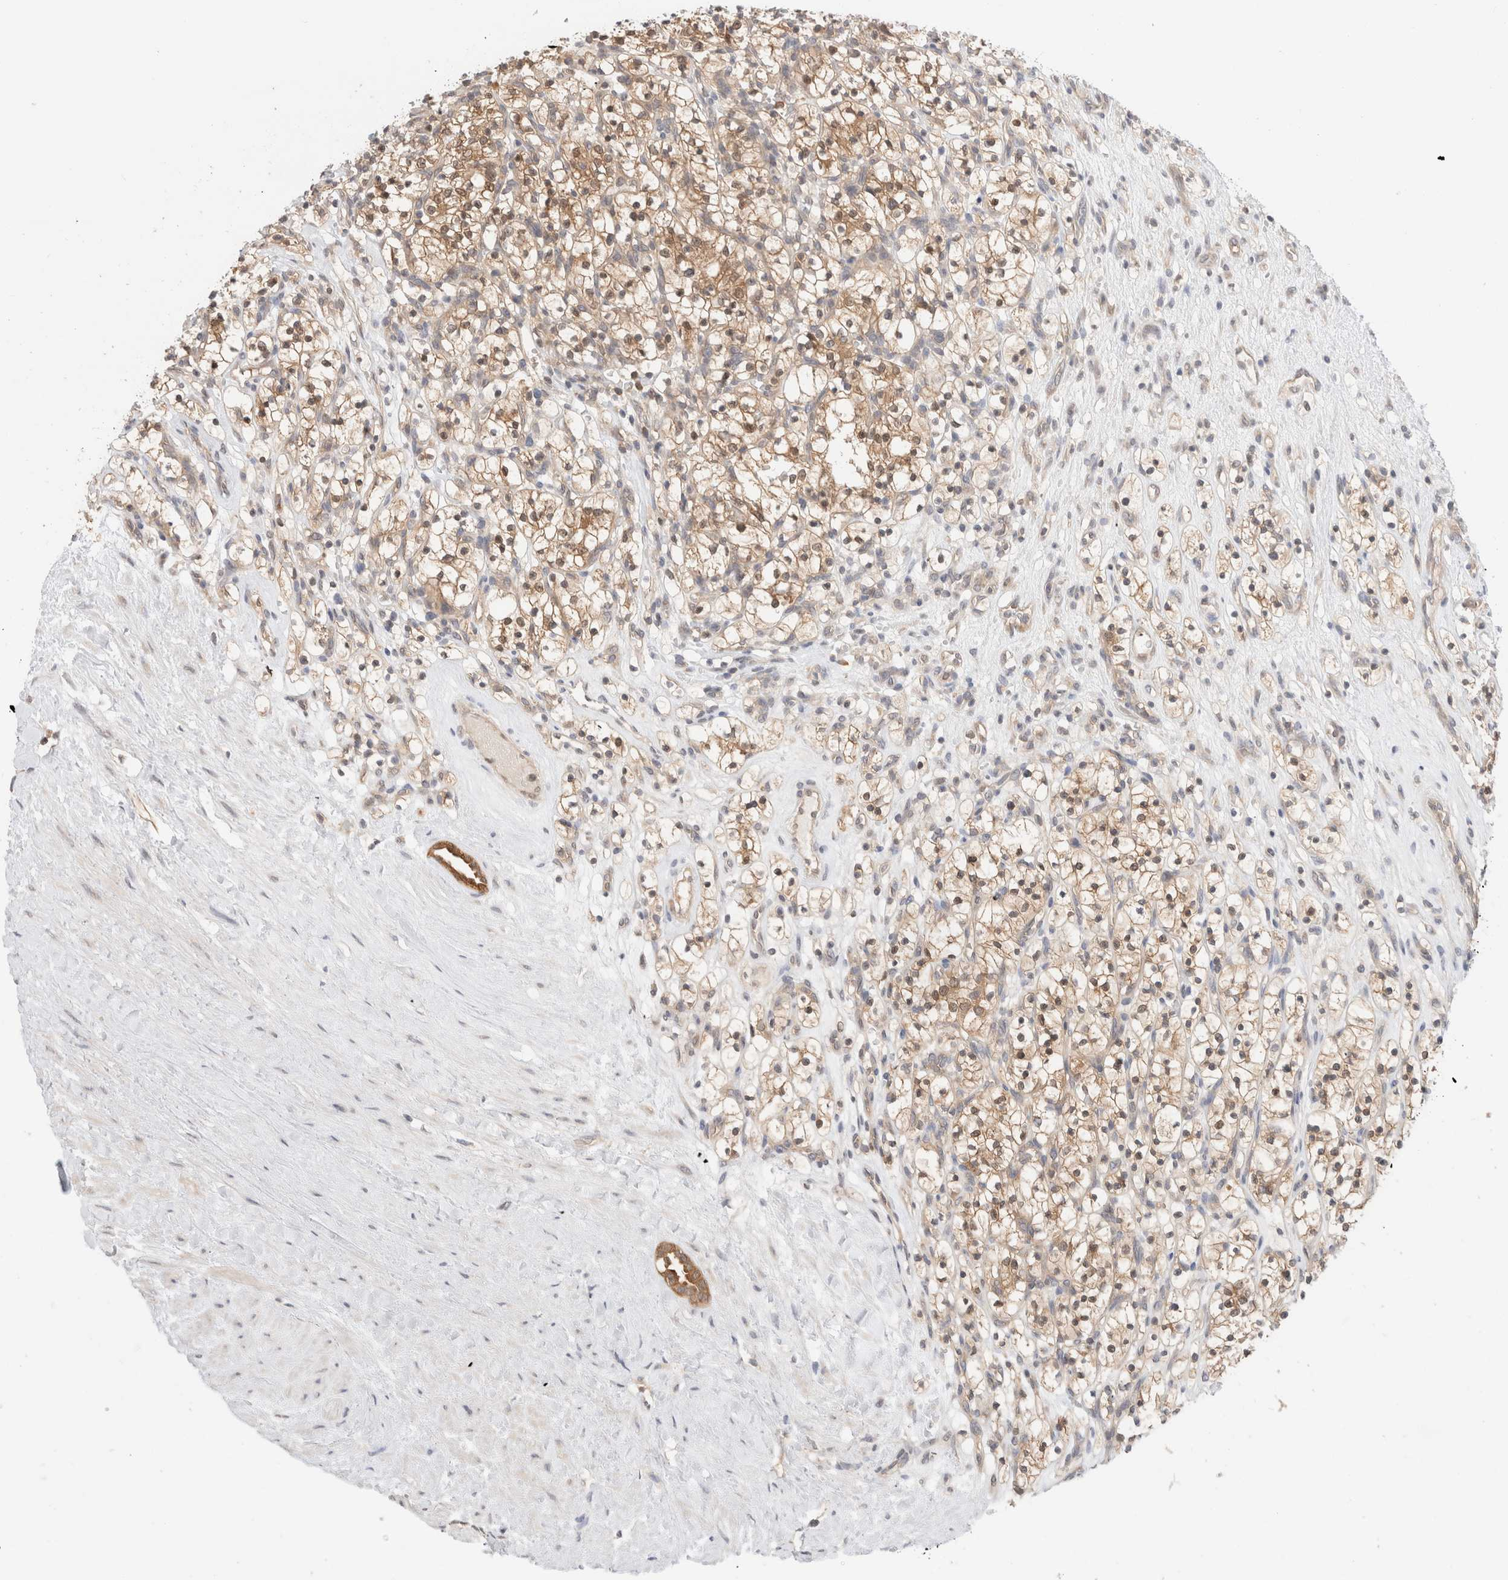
{"staining": {"intensity": "moderate", "quantity": ">75%", "location": "cytoplasmic/membranous,nuclear"}, "tissue": "renal cancer", "cell_type": "Tumor cells", "image_type": "cancer", "snomed": [{"axis": "morphology", "description": "Adenocarcinoma, NOS"}, {"axis": "topography", "description": "Kidney"}], "caption": "Renal cancer (adenocarcinoma) stained with IHC reveals moderate cytoplasmic/membranous and nuclear expression in about >75% of tumor cells.", "gene": "C17orf97", "patient": {"sex": "female", "age": 57}}